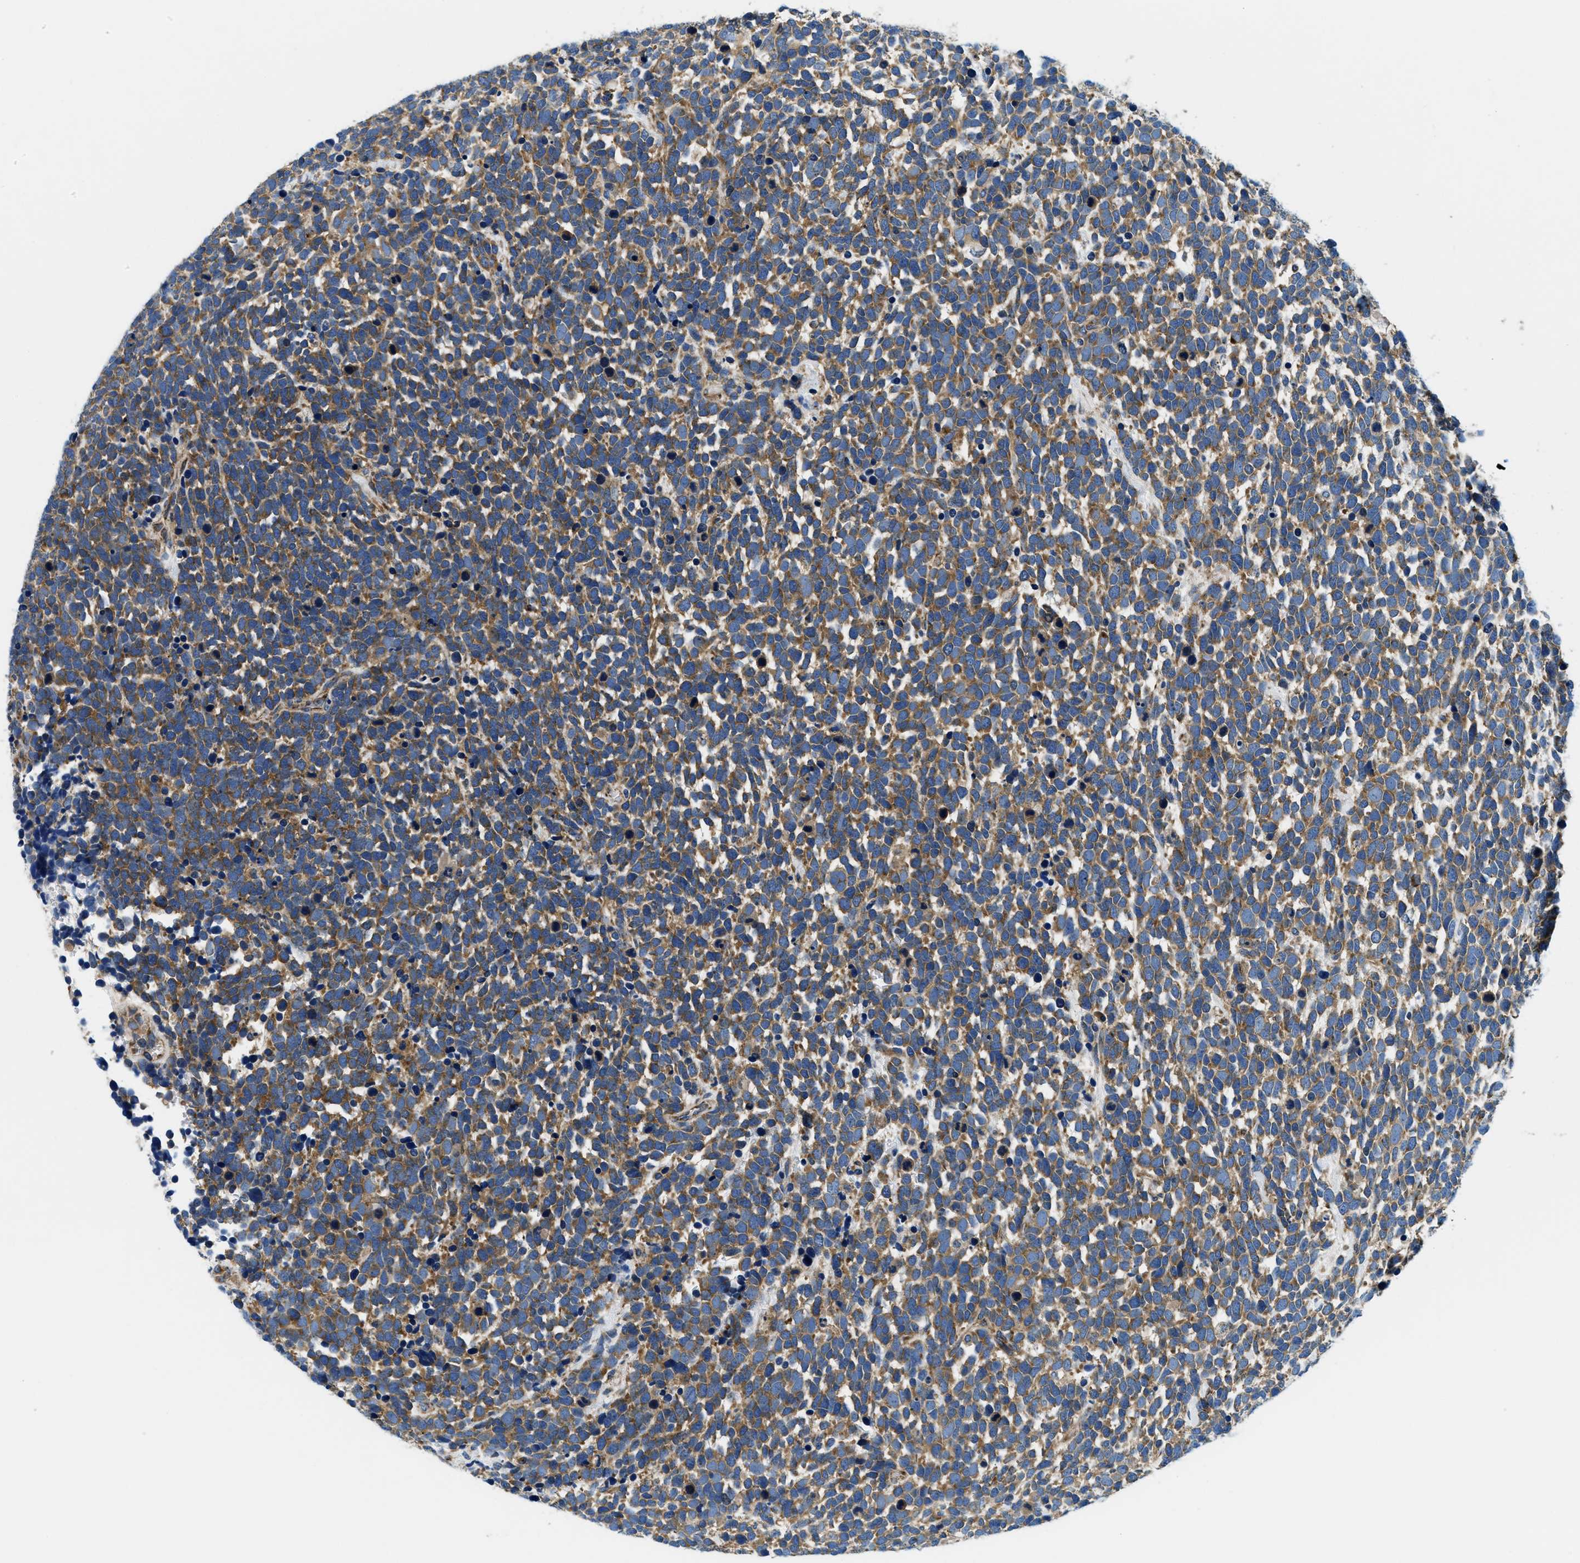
{"staining": {"intensity": "moderate", "quantity": ">75%", "location": "cytoplasmic/membranous"}, "tissue": "urothelial cancer", "cell_type": "Tumor cells", "image_type": "cancer", "snomed": [{"axis": "morphology", "description": "Urothelial carcinoma, High grade"}, {"axis": "topography", "description": "Urinary bladder"}], "caption": "Immunohistochemistry staining of urothelial cancer, which displays medium levels of moderate cytoplasmic/membranous positivity in about >75% of tumor cells indicating moderate cytoplasmic/membranous protein expression. The staining was performed using DAB (brown) for protein detection and nuclei were counterstained in hematoxylin (blue).", "gene": "SAMD4B", "patient": {"sex": "female", "age": 82}}